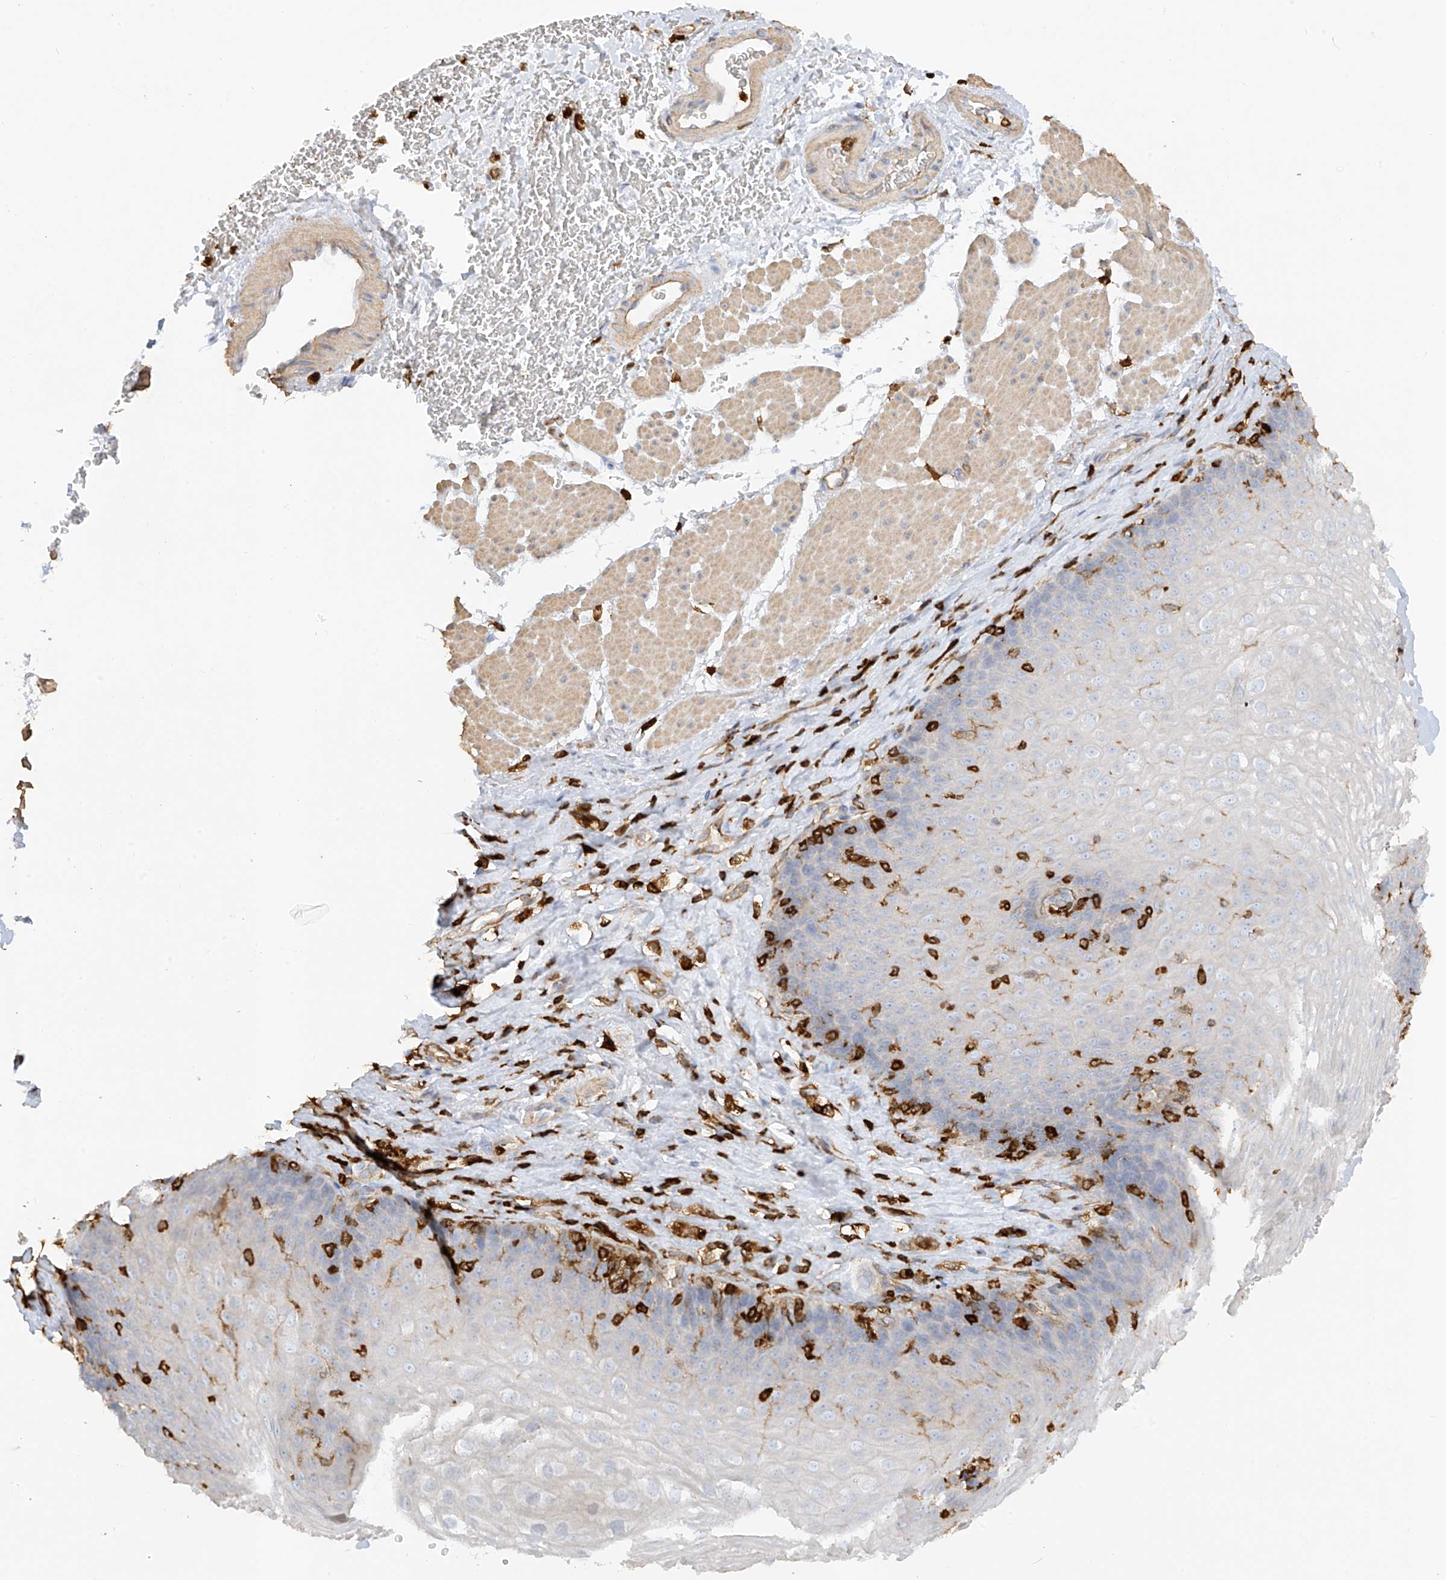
{"staining": {"intensity": "negative", "quantity": "none", "location": "none"}, "tissue": "esophagus", "cell_type": "Squamous epithelial cells", "image_type": "normal", "snomed": [{"axis": "morphology", "description": "Normal tissue, NOS"}, {"axis": "topography", "description": "Esophagus"}], "caption": "Squamous epithelial cells are negative for protein expression in unremarkable human esophagus. (DAB immunohistochemistry with hematoxylin counter stain).", "gene": "ARHGAP25", "patient": {"sex": "female", "age": 66}}